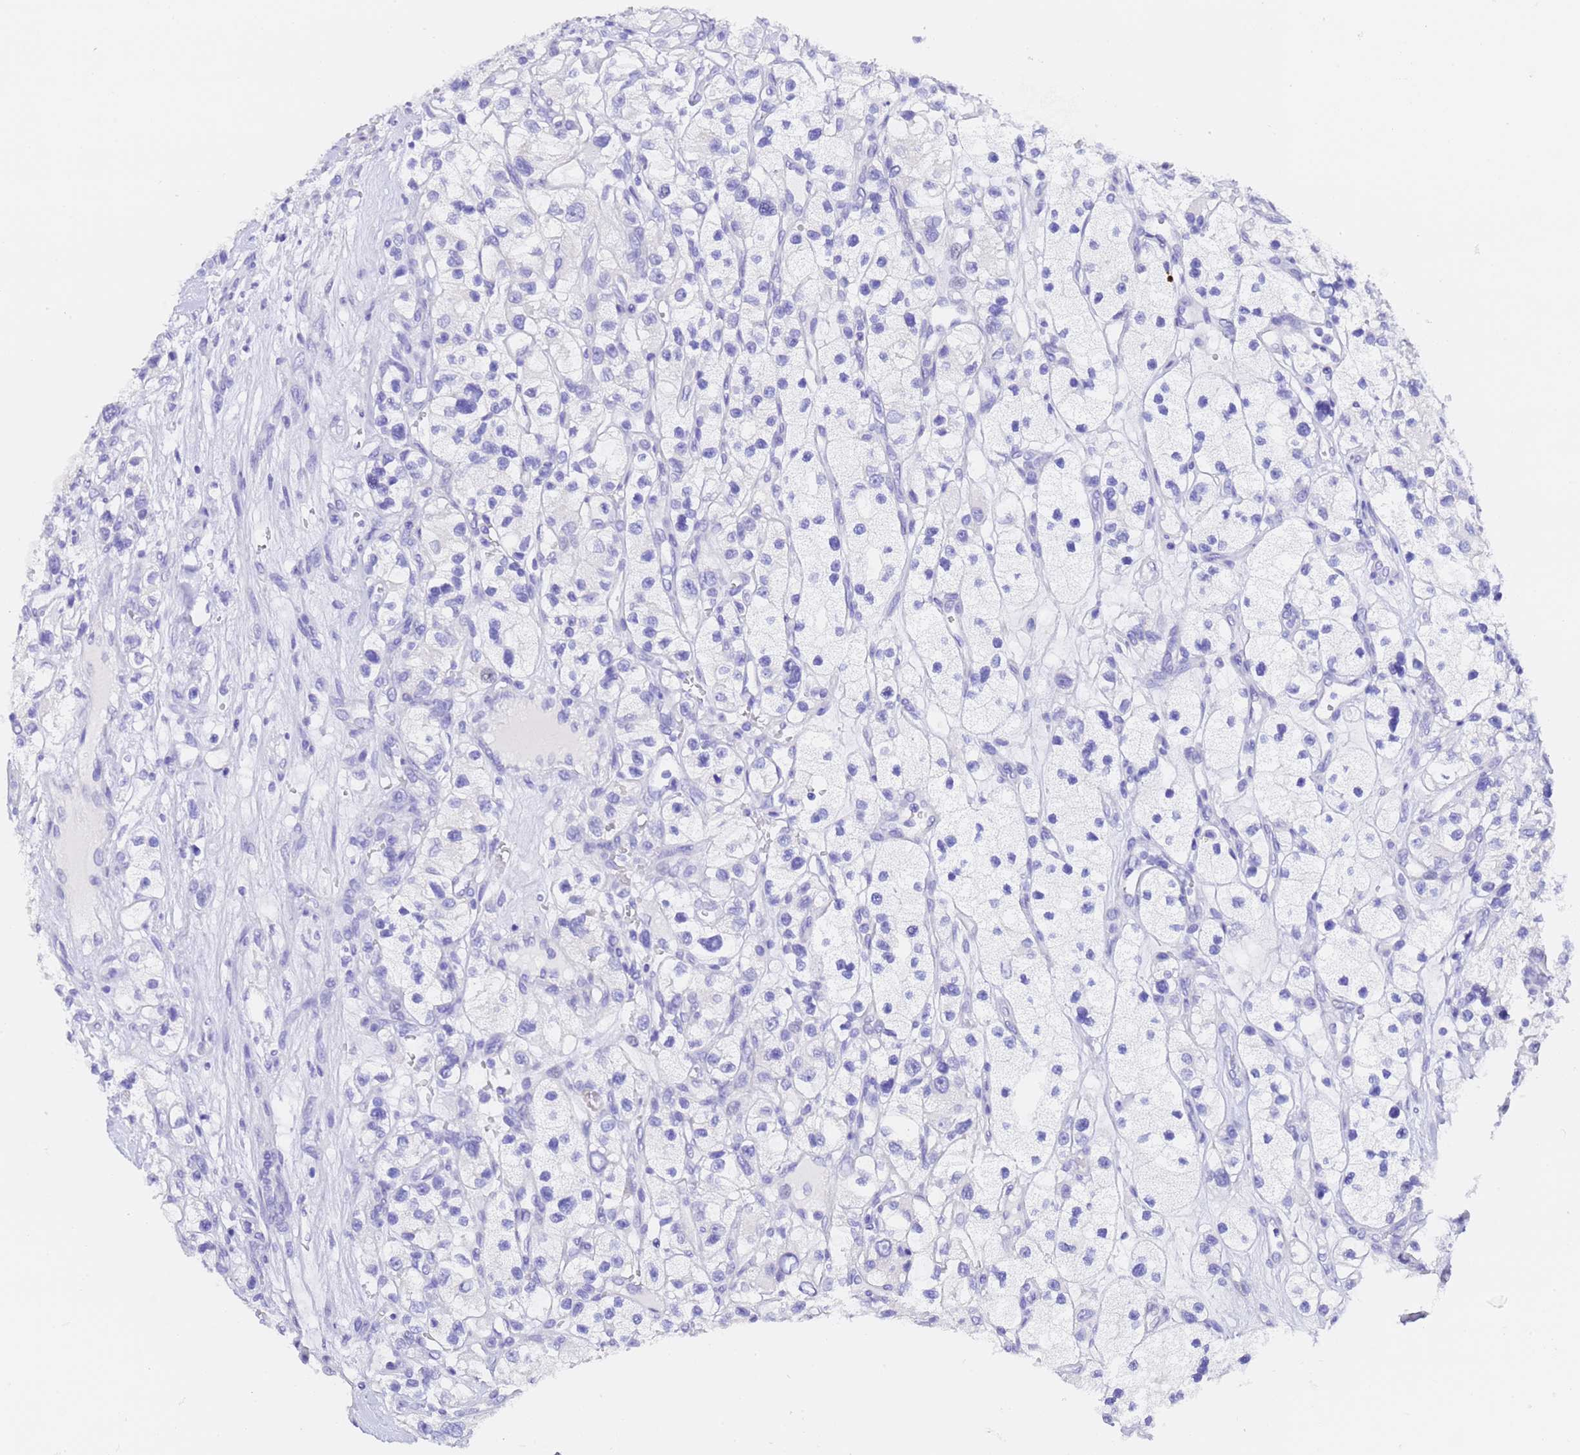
{"staining": {"intensity": "negative", "quantity": "none", "location": "none"}, "tissue": "renal cancer", "cell_type": "Tumor cells", "image_type": "cancer", "snomed": [{"axis": "morphology", "description": "Adenocarcinoma, NOS"}, {"axis": "topography", "description": "Kidney"}], "caption": "Protein analysis of renal adenocarcinoma displays no significant staining in tumor cells.", "gene": "GABRA1", "patient": {"sex": "female", "age": 57}}